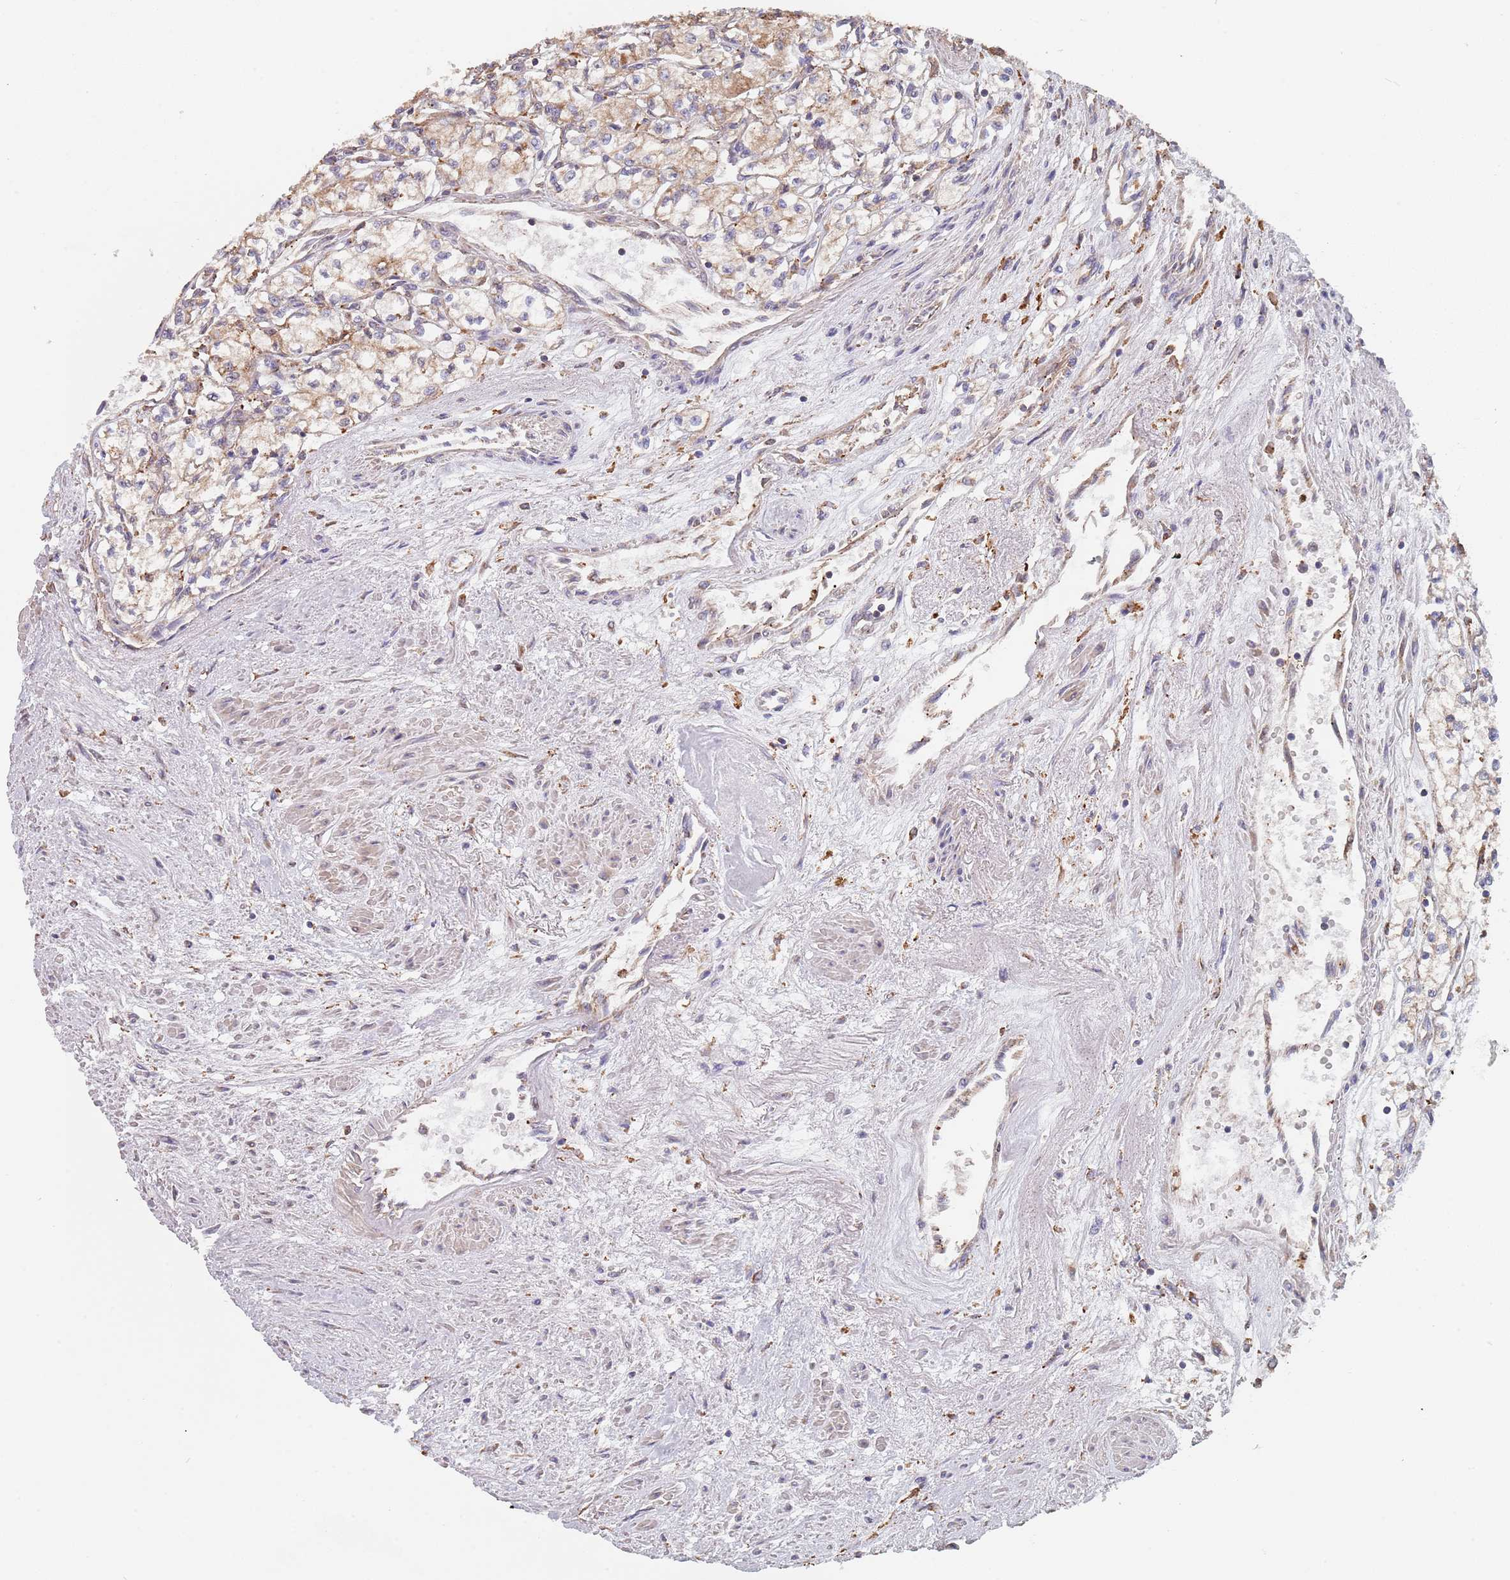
{"staining": {"intensity": "weak", "quantity": "25%-75%", "location": "cytoplasmic/membranous"}, "tissue": "renal cancer", "cell_type": "Tumor cells", "image_type": "cancer", "snomed": [{"axis": "morphology", "description": "Adenocarcinoma, NOS"}, {"axis": "topography", "description": "Kidney"}], "caption": "Renal adenocarcinoma stained with DAB (3,3'-diaminobenzidine) immunohistochemistry demonstrates low levels of weak cytoplasmic/membranous expression in about 25%-75% of tumor cells. Immunohistochemistry (ihc) stains the protein of interest in brown and the nuclei are stained blue.", "gene": "DCUN1D3", "patient": {"sex": "male", "age": 59}}